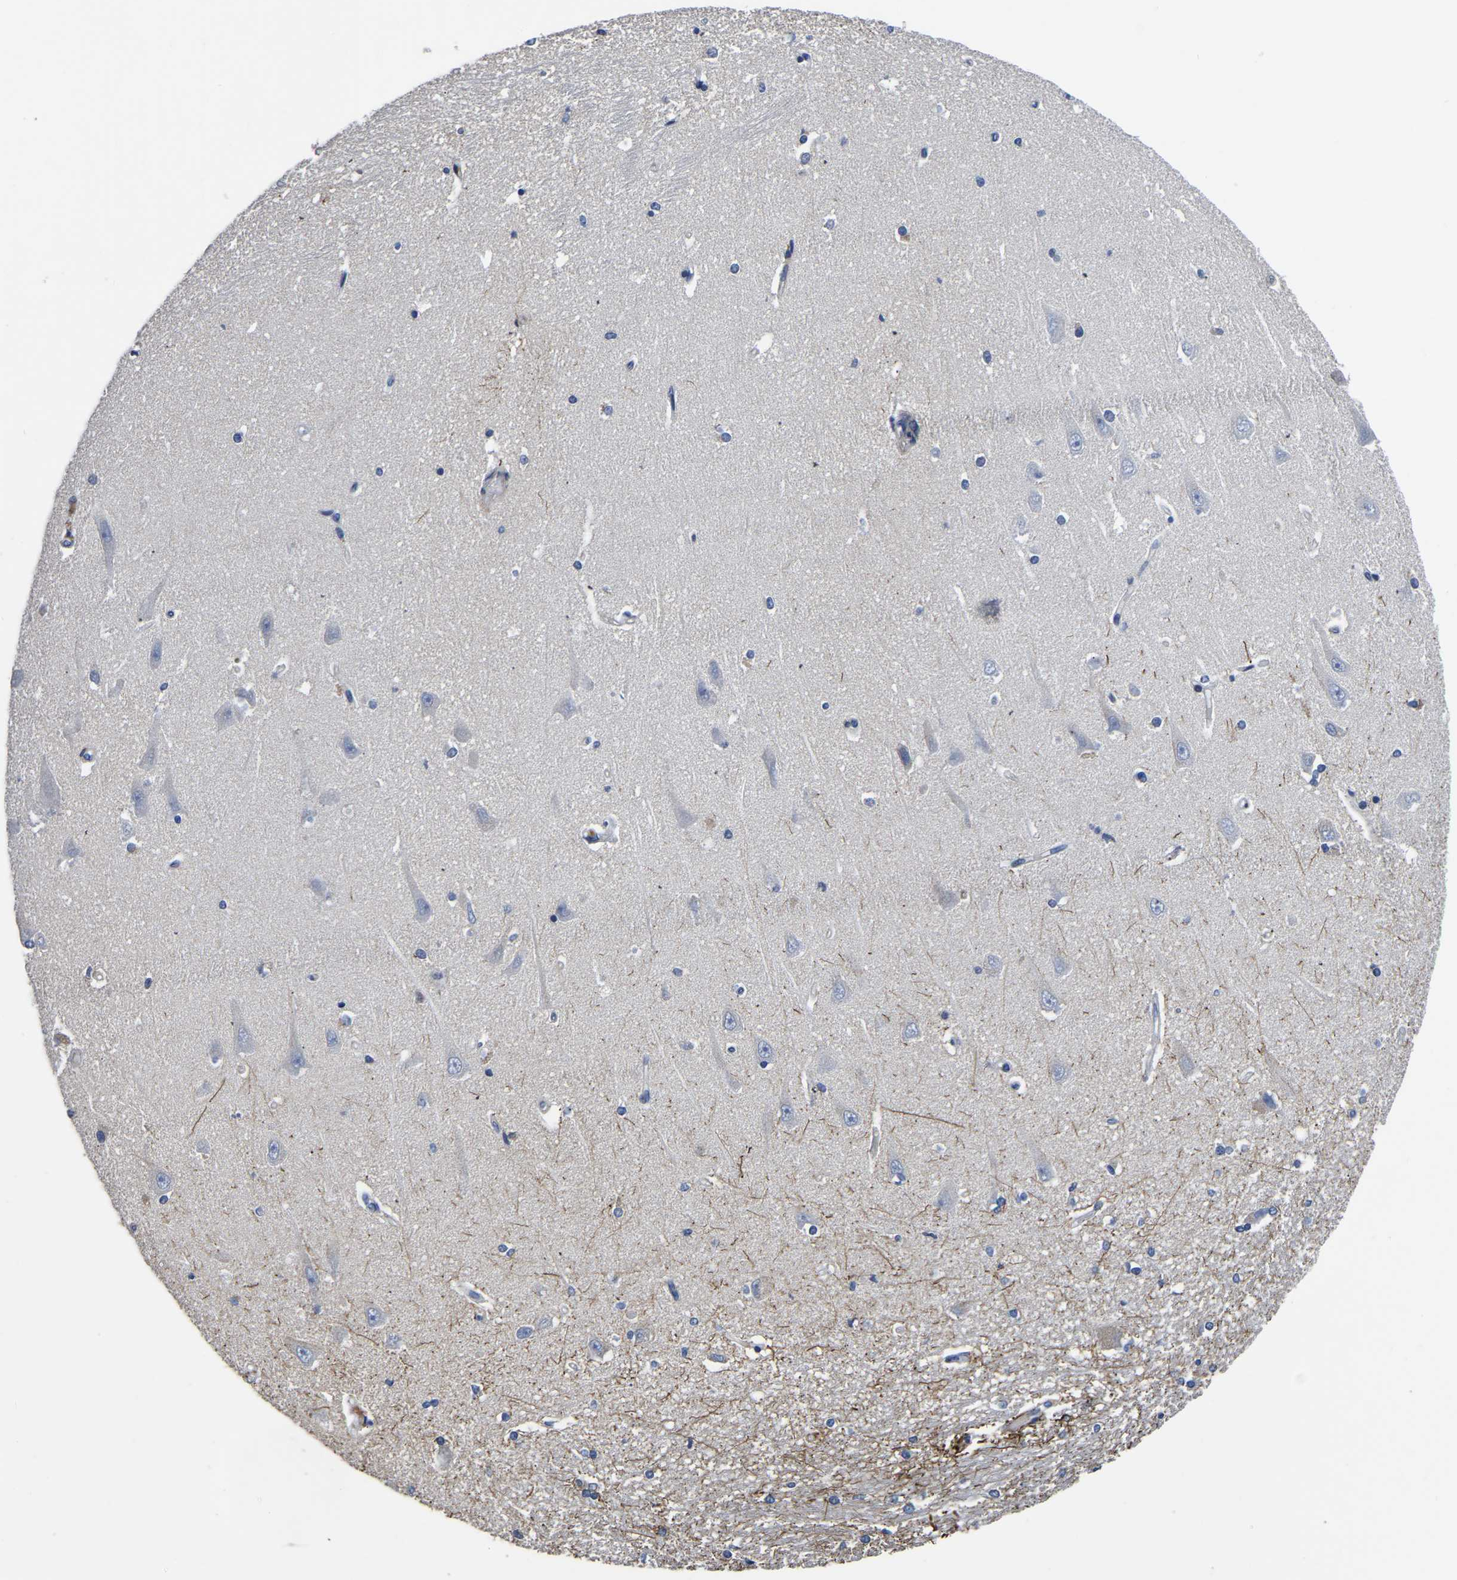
{"staining": {"intensity": "strong", "quantity": "<25%", "location": "cytoplasmic/membranous"}, "tissue": "hippocampus", "cell_type": "Glial cells", "image_type": "normal", "snomed": [{"axis": "morphology", "description": "Normal tissue, NOS"}, {"axis": "topography", "description": "Hippocampus"}], "caption": "IHC of normal human hippocampus reveals medium levels of strong cytoplasmic/membranous expression in approximately <25% of glial cells.", "gene": "PDLIM7", "patient": {"sex": "male", "age": 45}}